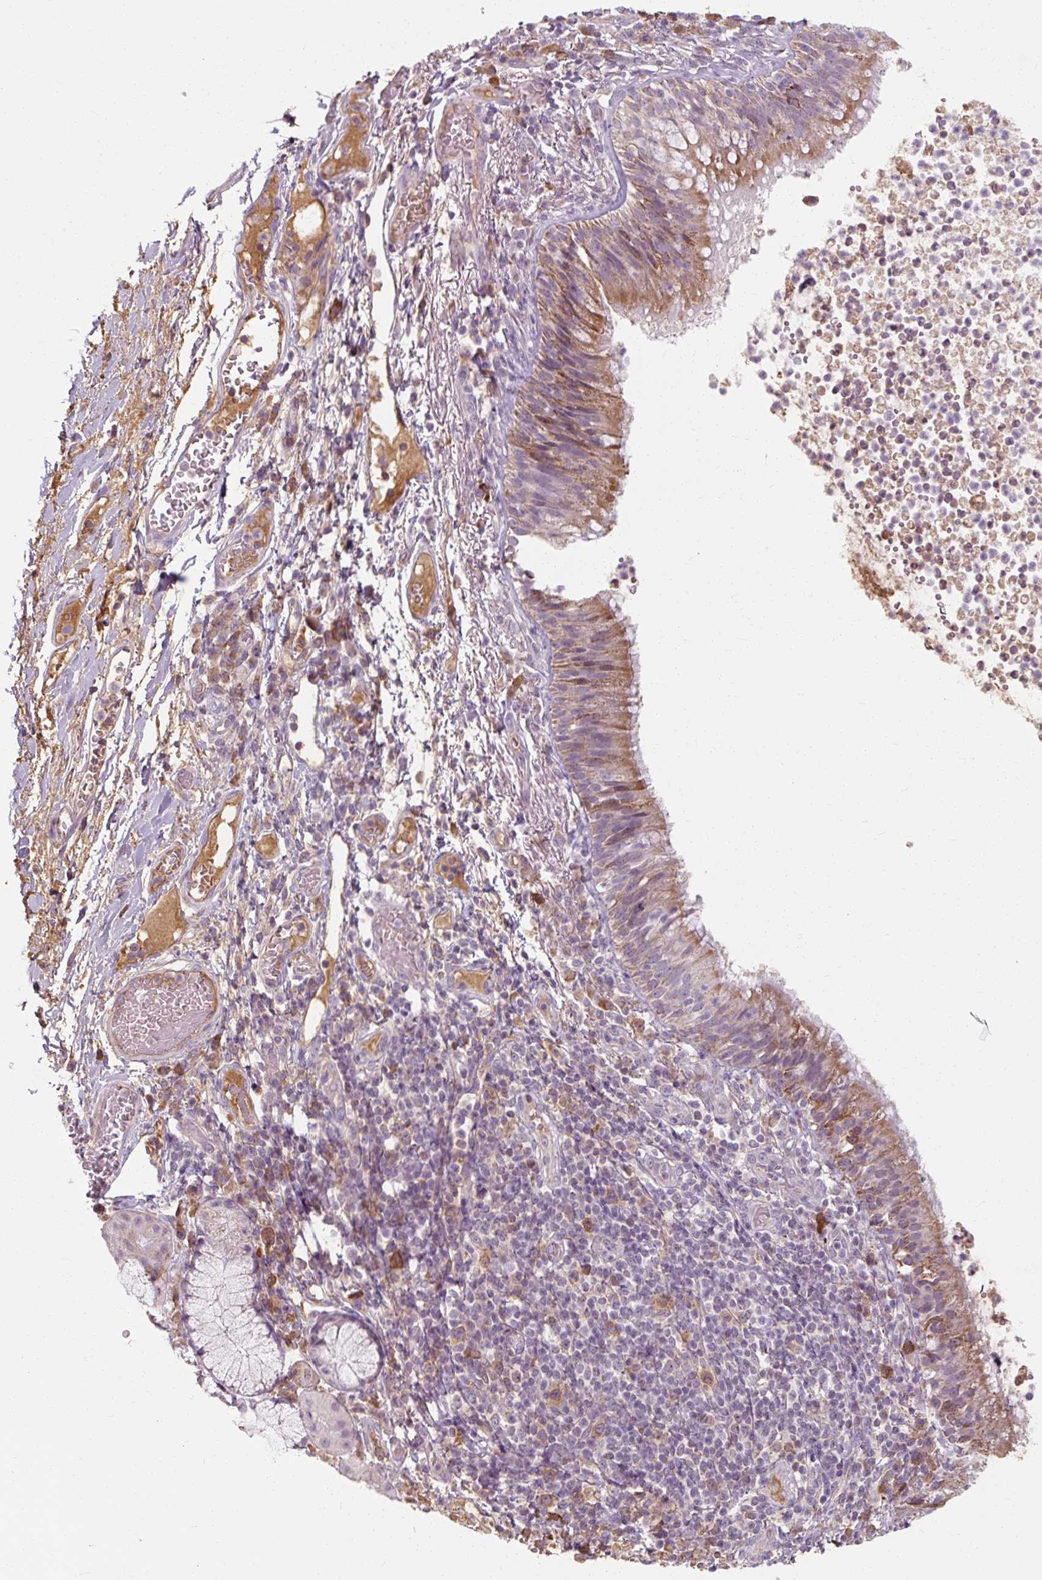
{"staining": {"intensity": "moderate", "quantity": "25%-75%", "location": "cytoplasmic/membranous"}, "tissue": "bronchus", "cell_type": "Respiratory epithelial cells", "image_type": "normal", "snomed": [{"axis": "morphology", "description": "Normal tissue, NOS"}, {"axis": "topography", "description": "Cartilage tissue"}, {"axis": "topography", "description": "Bronchus"}], "caption": "Respiratory epithelial cells demonstrate medium levels of moderate cytoplasmic/membranous expression in about 25%-75% of cells in benign human bronchus.", "gene": "TSEN54", "patient": {"sex": "male", "age": 56}}